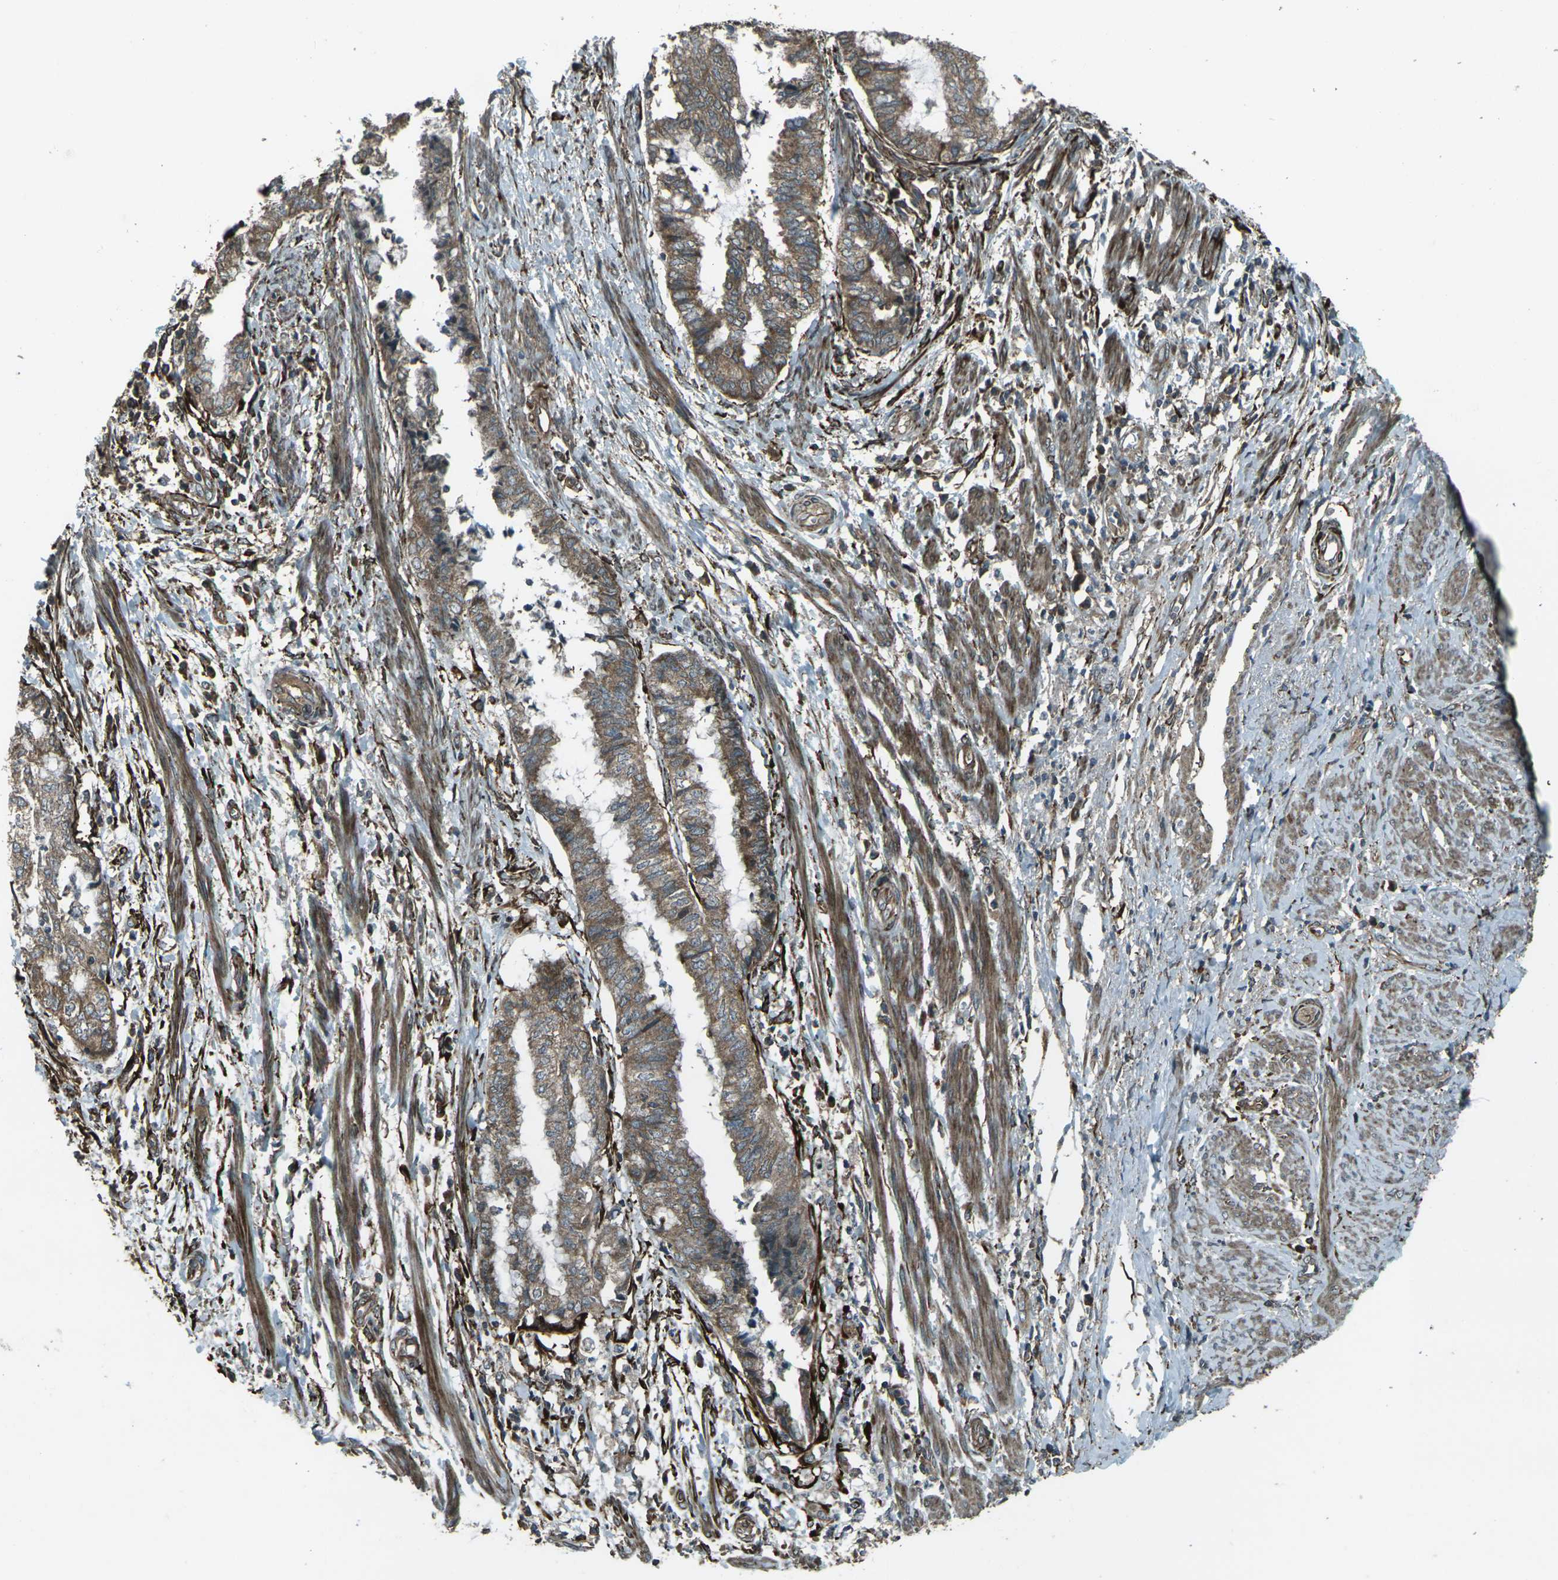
{"staining": {"intensity": "moderate", "quantity": ">75%", "location": "cytoplasmic/membranous"}, "tissue": "endometrial cancer", "cell_type": "Tumor cells", "image_type": "cancer", "snomed": [{"axis": "morphology", "description": "Necrosis, NOS"}, {"axis": "morphology", "description": "Adenocarcinoma, NOS"}, {"axis": "topography", "description": "Endometrium"}], "caption": "About >75% of tumor cells in endometrial adenocarcinoma exhibit moderate cytoplasmic/membranous protein staining as visualized by brown immunohistochemical staining.", "gene": "LSMEM1", "patient": {"sex": "female", "age": 79}}